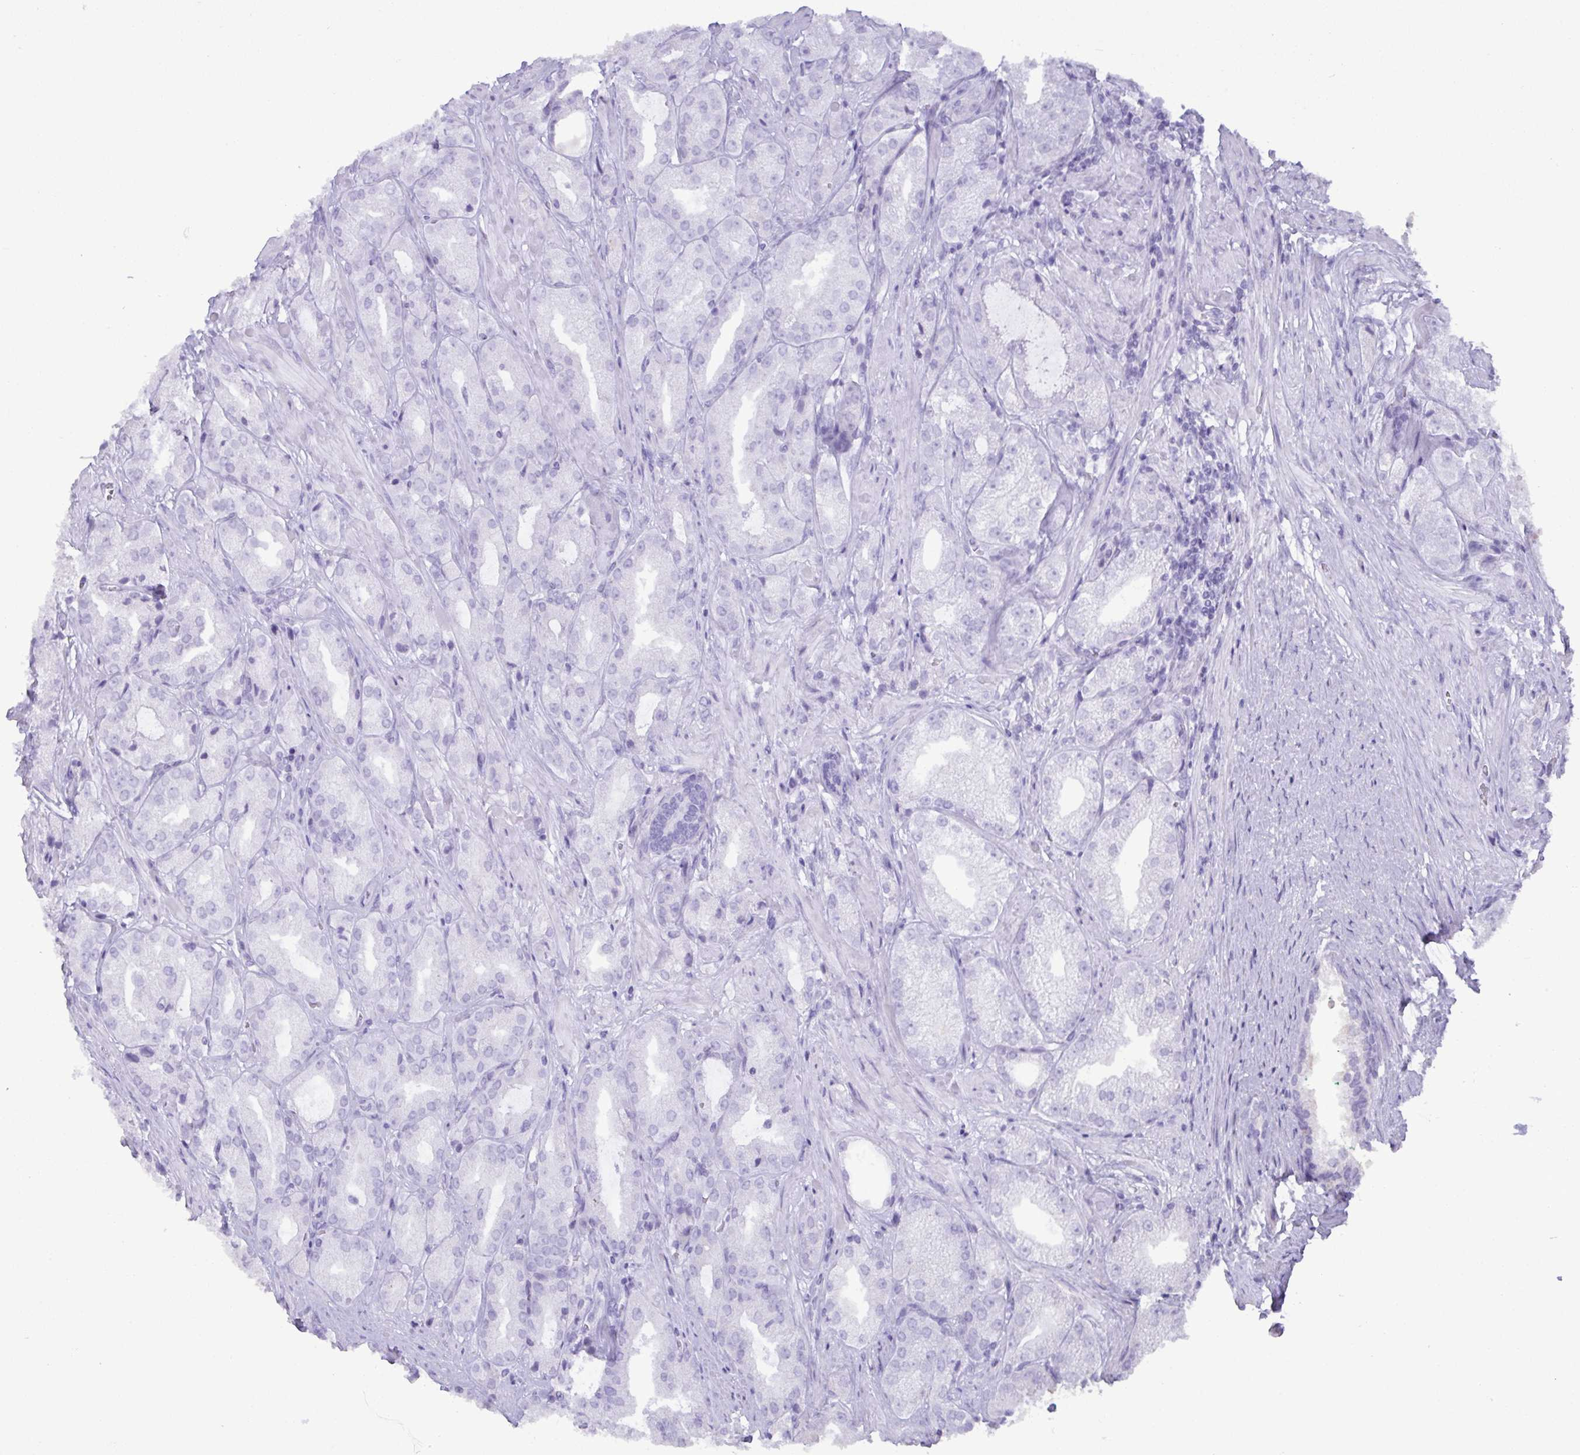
{"staining": {"intensity": "negative", "quantity": "none", "location": "none"}, "tissue": "prostate cancer", "cell_type": "Tumor cells", "image_type": "cancer", "snomed": [{"axis": "morphology", "description": "Adenocarcinoma, High grade"}, {"axis": "topography", "description": "Prostate"}], "caption": "A high-resolution histopathology image shows IHC staining of prostate cancer (high-grade adenocarcinoma), which exhibits no significant expression in tumor cells. (DAB immunohistochemistry (IHC) with hematoxylin counter stain).", "gene": "C4orf33", "patient": {"sex": "male", "age": 68}}